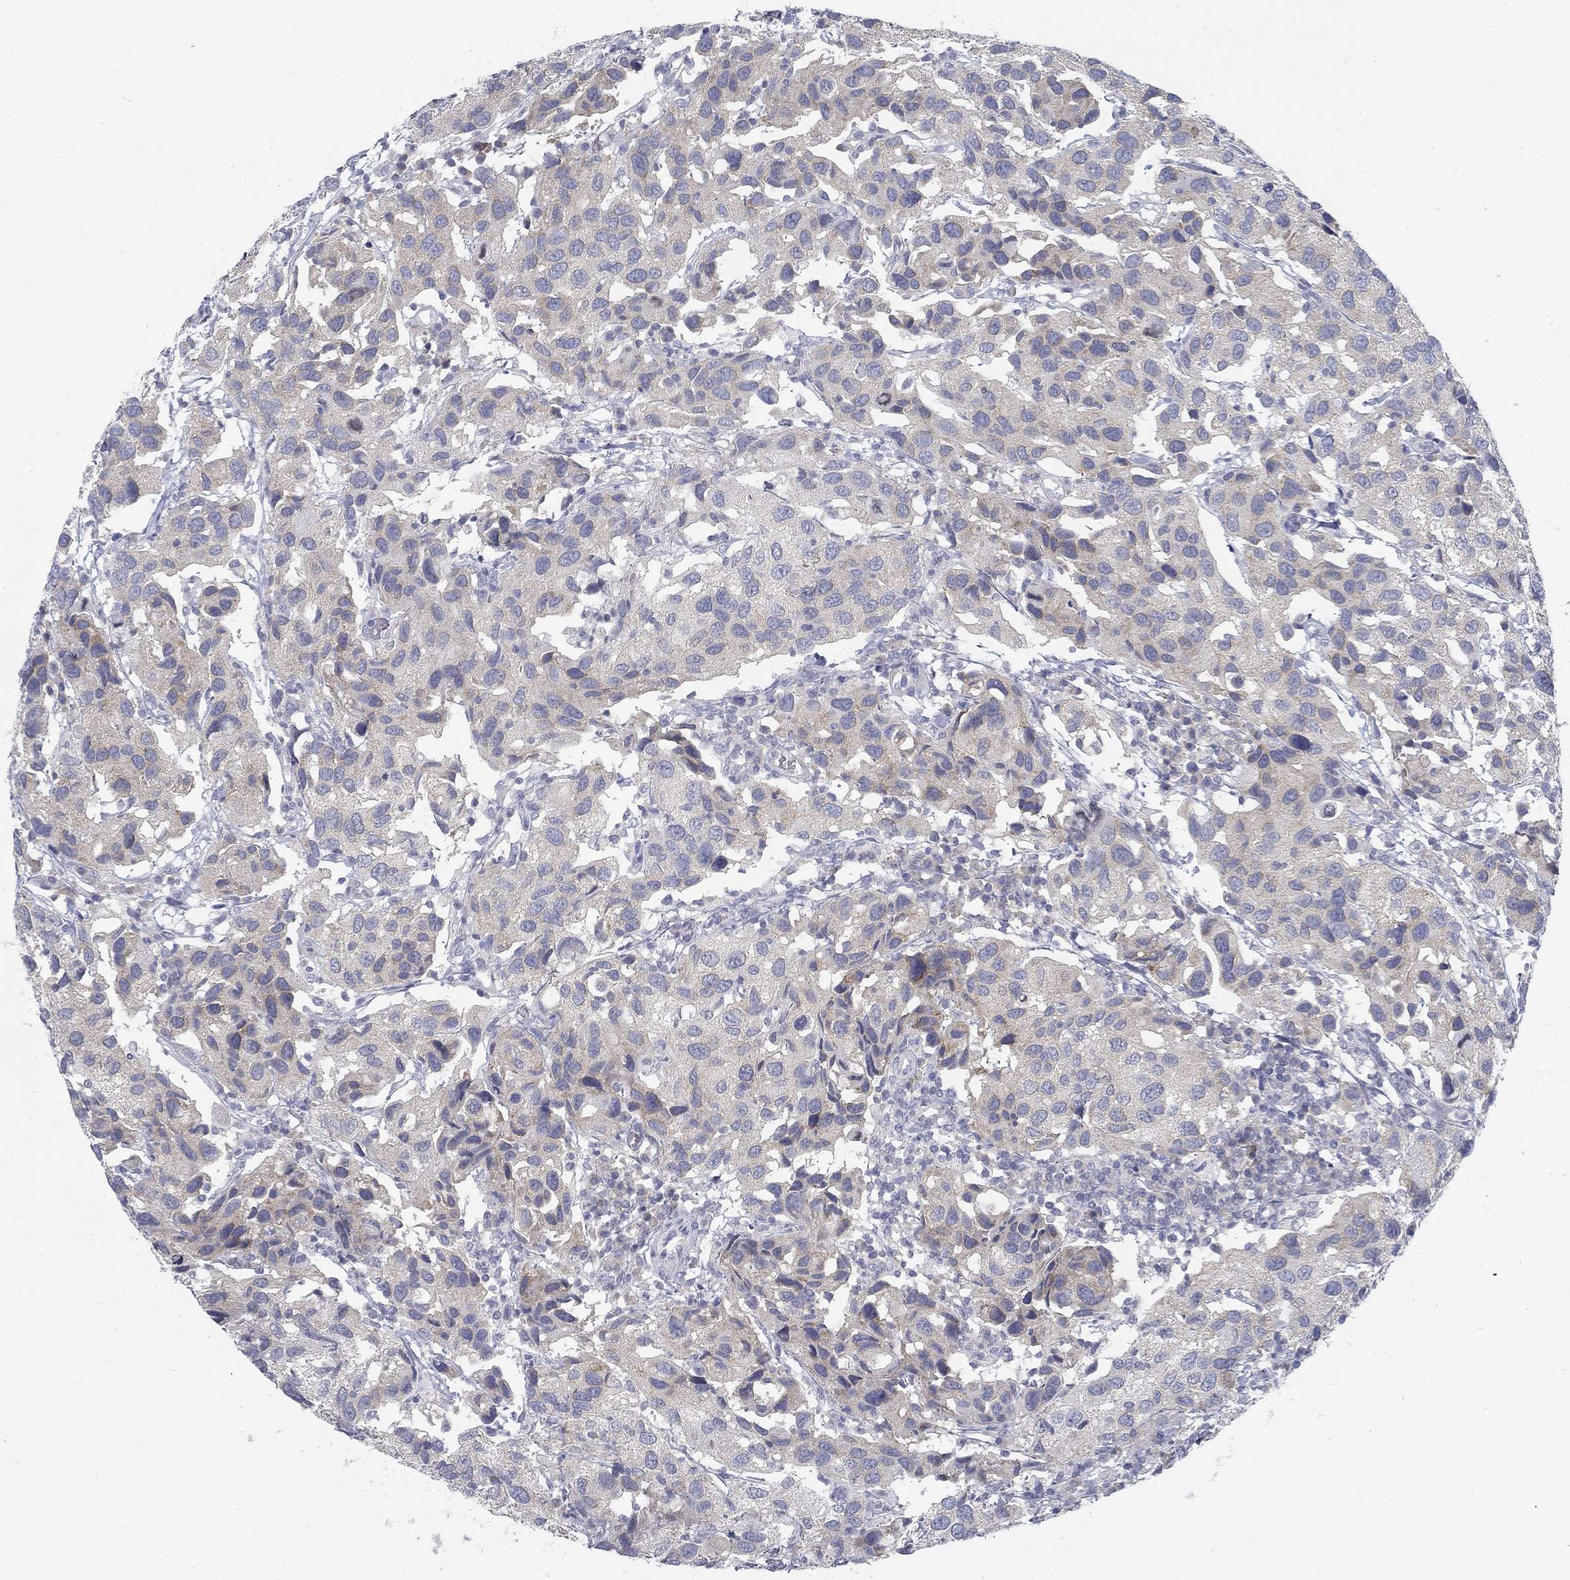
{"staining": {"intensity": "weak", "quantity": "<25%", "location": "cytoplasmic/membranous"}, "tissue": "urothelial cancer", "cell_type": "Tumor cells", "image_type": "cancer", "snomed": [{"axis": "morphology", "description": "Urothelial carcinoma, High grade"}, {"axis": "topography", "description": "Urinary bladder"}], "caption": "DAB immunohistochemical staining of human high-grade urothelial carcinoma reveals no significant expression in tumor cells.", "gene": "ATP1A3", "patient": {"sex": "male", "age": 79}}